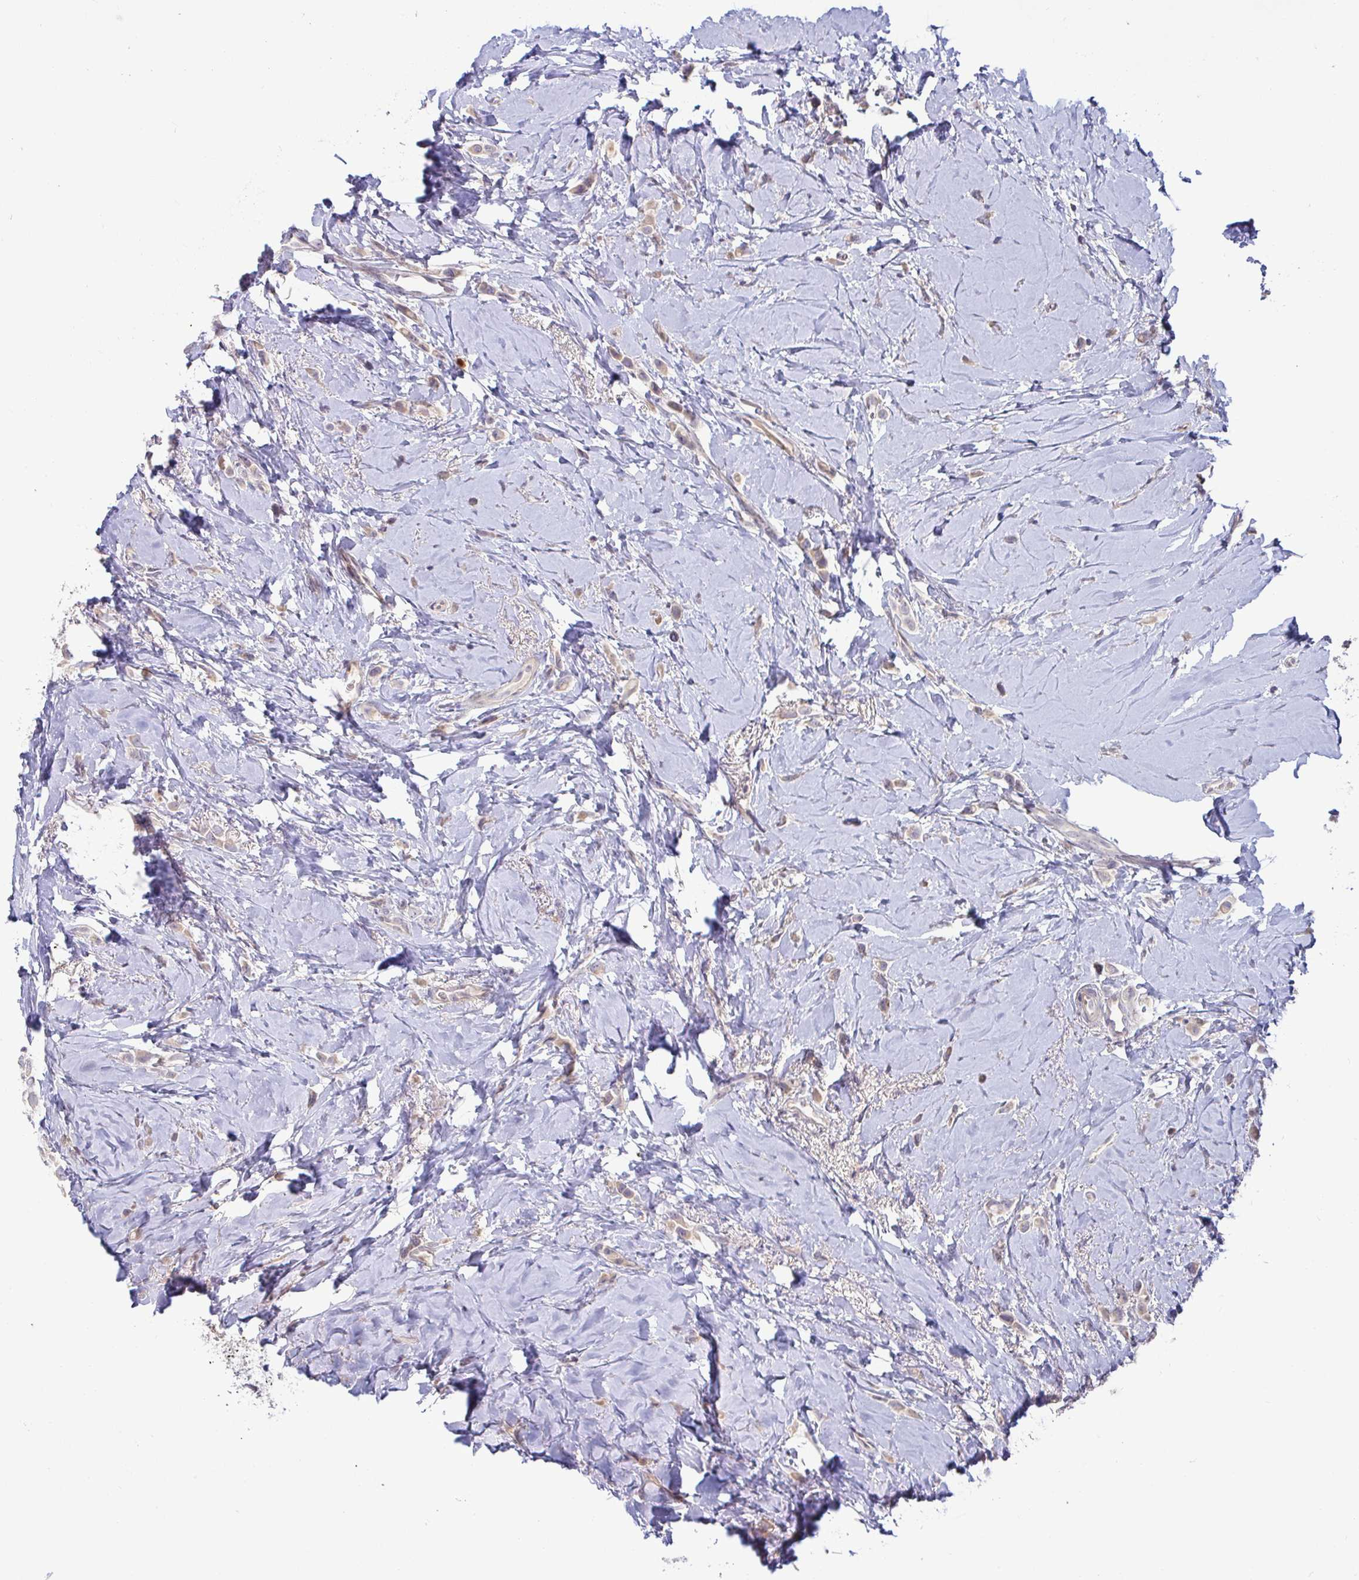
{"staining": {"intensity": "weak", "quantity": "25%-75%", "location": "cytoplasmic/membranous"}, "tissue": "breast cancer", "cell_type": "Tumor cells", "image_type": "cancer", "snomed": [{"axis": "morphology", "description": "Lobular carcinoma"}, {"axis": "topography", "description": "Breast"}], "caption": "Brown immunohistochemical staining in breast cancer shows weak cytoplasmic/membranous expression in about 25%-75% of tumor cells.", "gene": "GSTM1", "patient": {"sex": "female", "age": 66}}